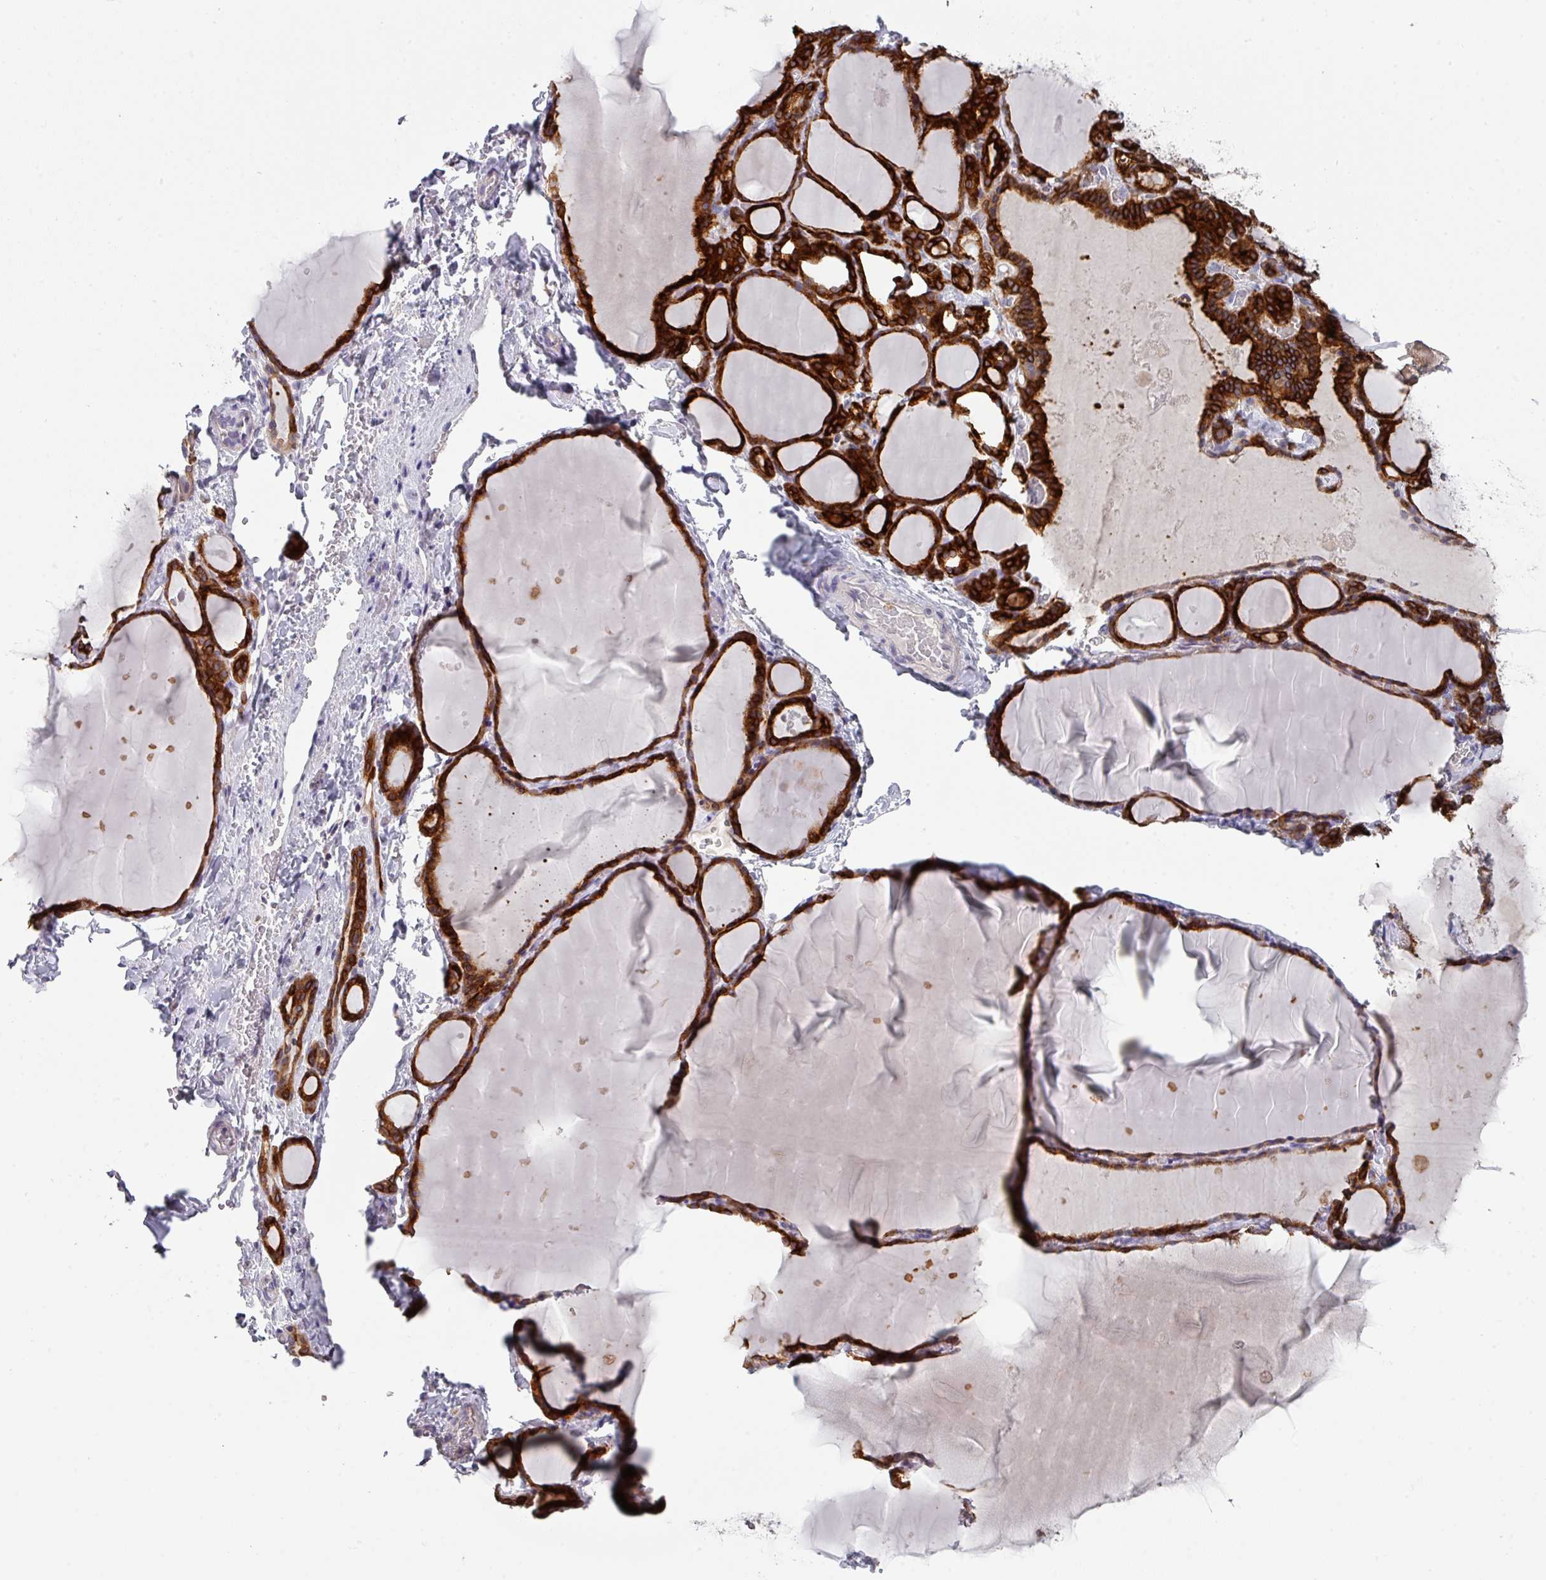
{"staining": {"intensity": "strong", "quantity": ">75%", "location": "cytoplasmic/membranous"}, "tissue": "thyroid gland", "cell_type": "Glandular cells", "image_type": "normal", "snomed": [{"axis": "morphology", "description": "Normal tissue, NOS"}, {"axis": "topography", "description": "Thyroid gland"}], "caption": "Protein staining by immunohistochemistry shows strong cytoplasmic/membranous positivity in about >75% of glandular cells in benign thyroid gland. The staining is performed using DAB brown chromogen to label protein expression. The nuclei are counter-stained blue using hematoxylin.", "gene": "DCAF12L1", "patient": {"sex": "female", "age": 49}}